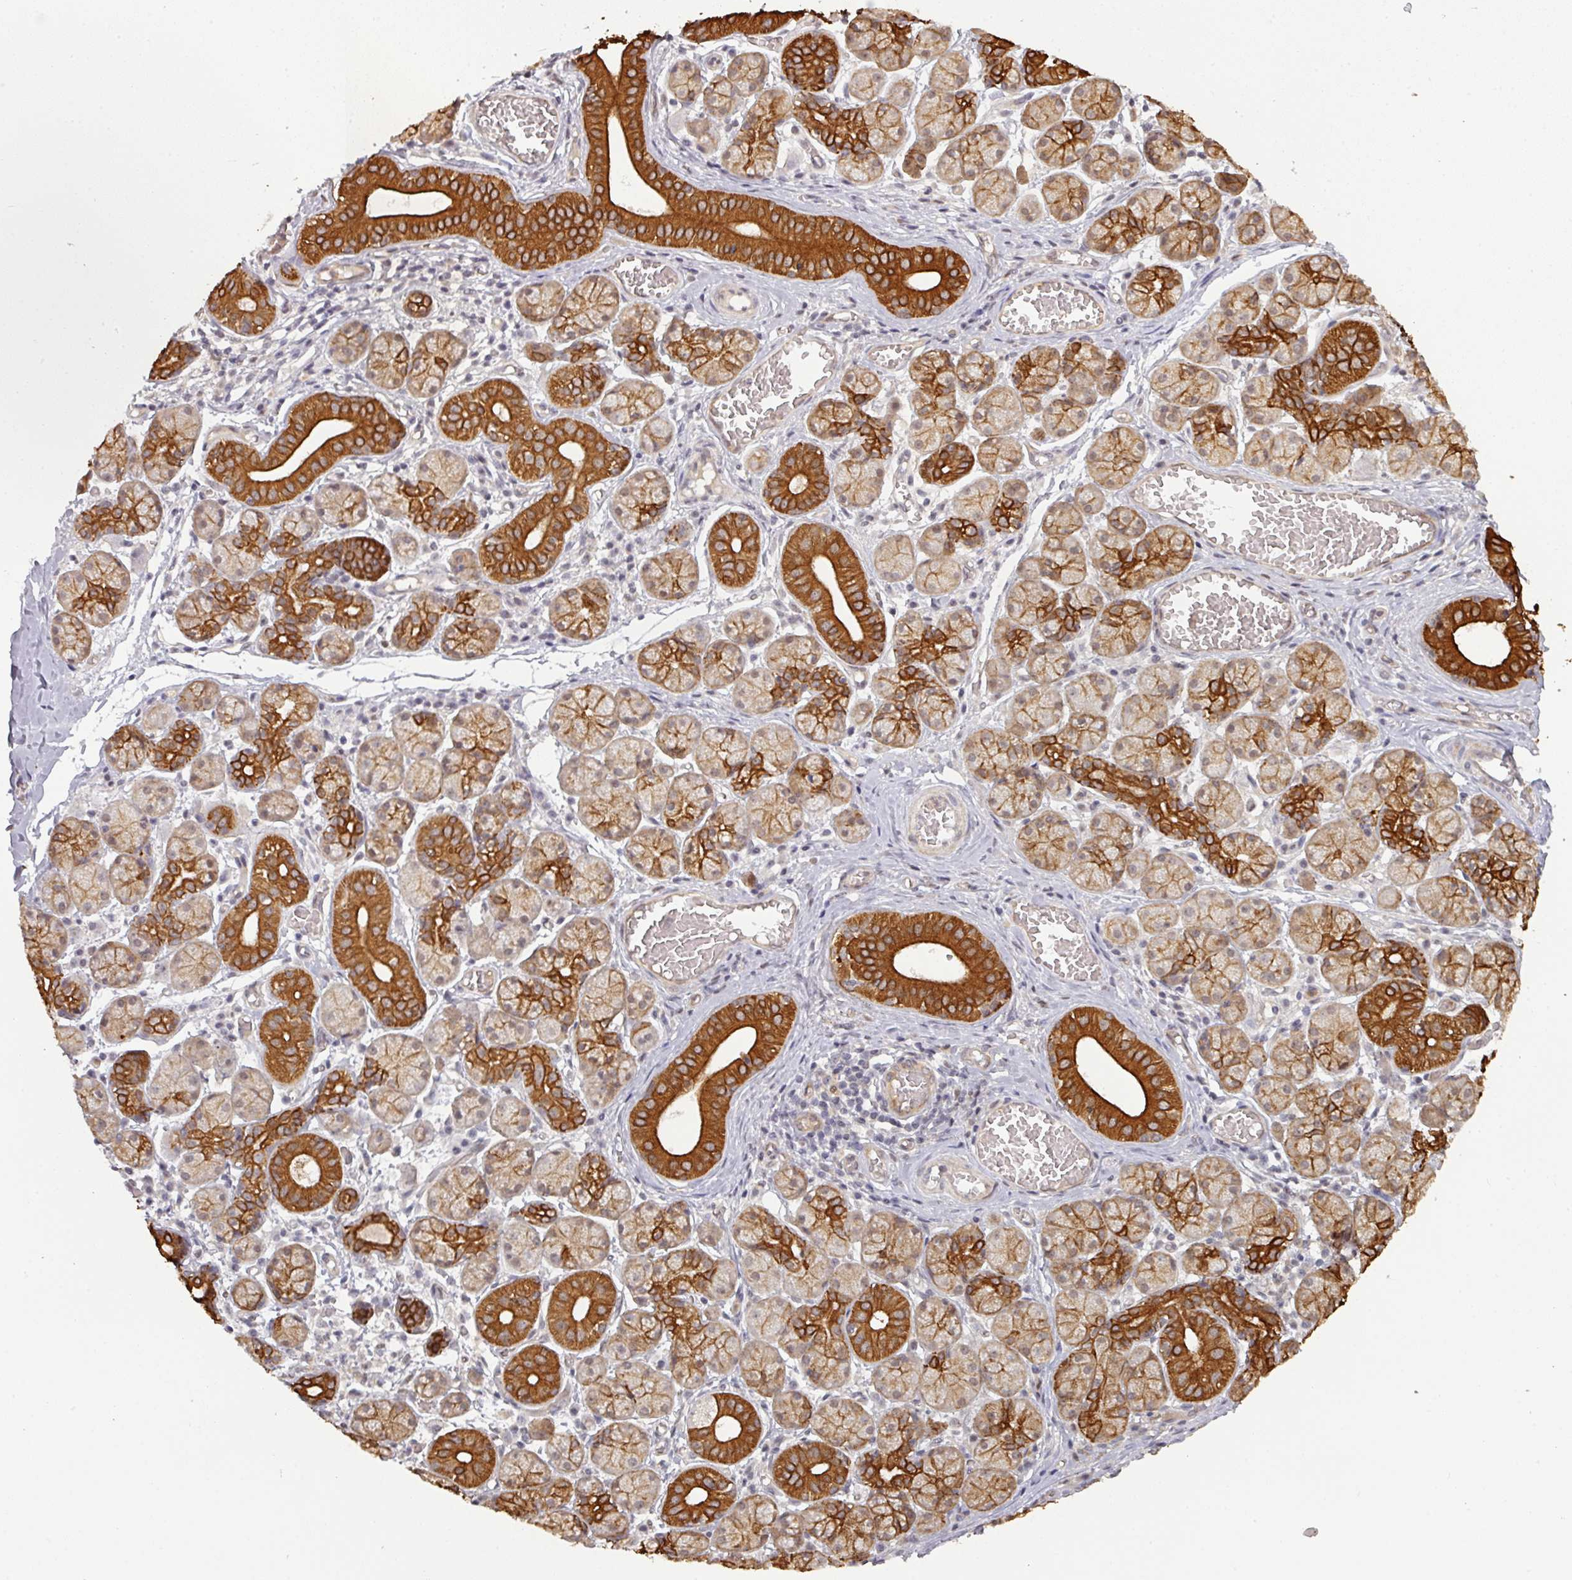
{"staining": {"intensity": "strong", "quantity": "25%-75%", "location": "cytoplasmic/membranous"}, "tissue": "salivary gland", "cell_type": "Glandular cells", "image_type": "normal", "snomed": [{"axis": "morphology", "description": "Normal tissue, NOS"}, {"axis": "topography", "description": "Salivary gland"}], "caption": "An immunohistochemistry histopathology image of unremarkable tissue is shown. Protein staining in brown shows strong cytoplasmic/membranous positivity in salivary gland within glandular cells. Using DAB (brown) and hematoxylin (blue) stains, captured at high magnification using brightfield microscopy.", "gene": "GTF2H3", "patient": {"sex": "female", "age": 24}}